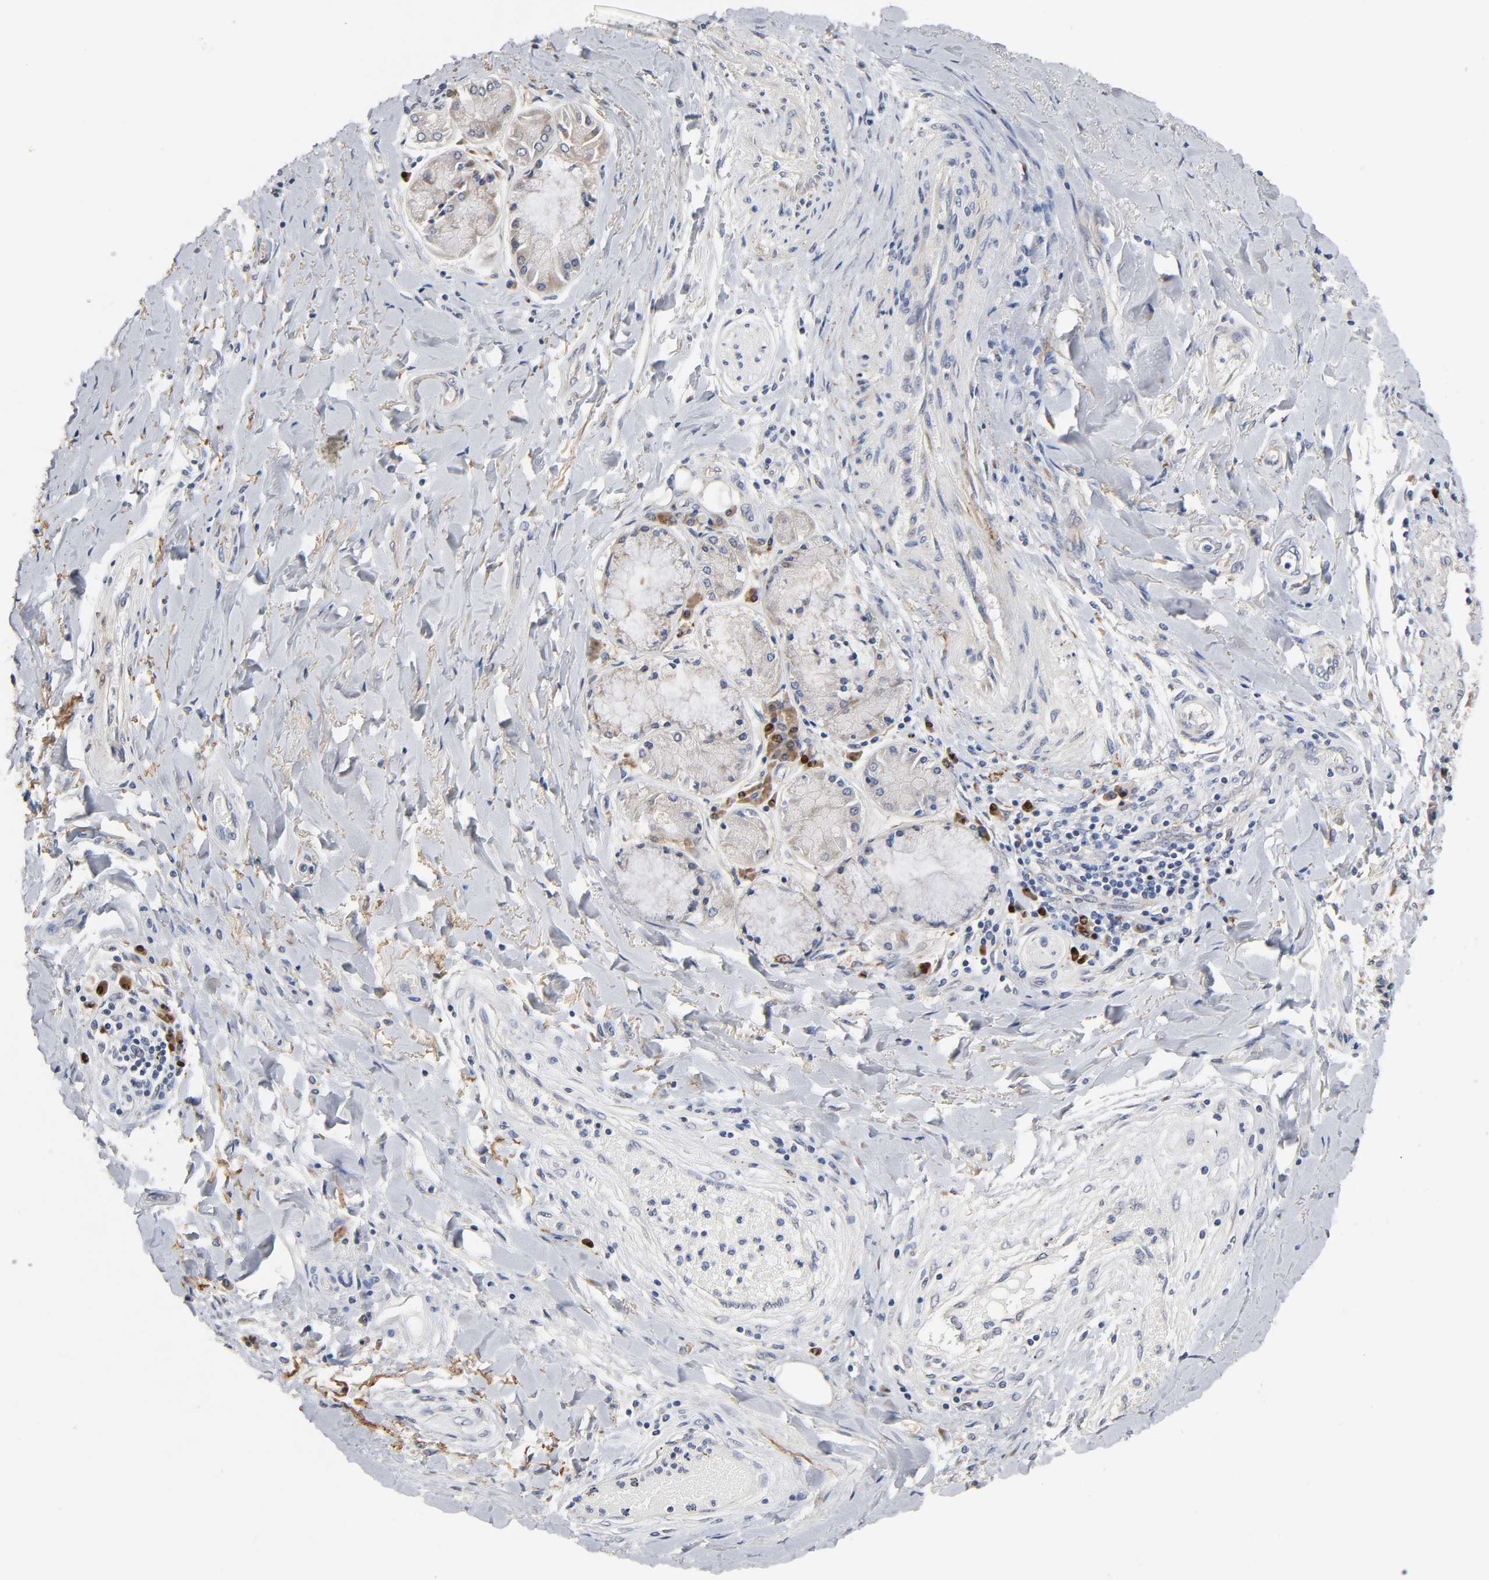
{"staining": {"intensity": "negative", "quantity": "none", "location": "none"}, "tissue": "bronchus", "cell_type": "Respiratory epithelial cells", "image_type": "normal", "snomed": [{"axis": "morphology", "description": "Normal tissue, NOS"}, {"axis": "topography", "description": "Cartilage tissue"}, {"axis": "topography", "description": "Bronchus"}, {"axis": "topography", "description": "Lung"}], "caption": "Protein analysis of normal bronchus displays no significant staining in respiratory epithelial cells. (Stains: DAB (3,3'-diaminobenzidine) immunohistochemistry (IHC) with hematoxylin counter stain, Microscopy: brightfield microscopy at high magnification).", "gene": "HDLBP", "patient": {"sex": "female", "age": 49}}